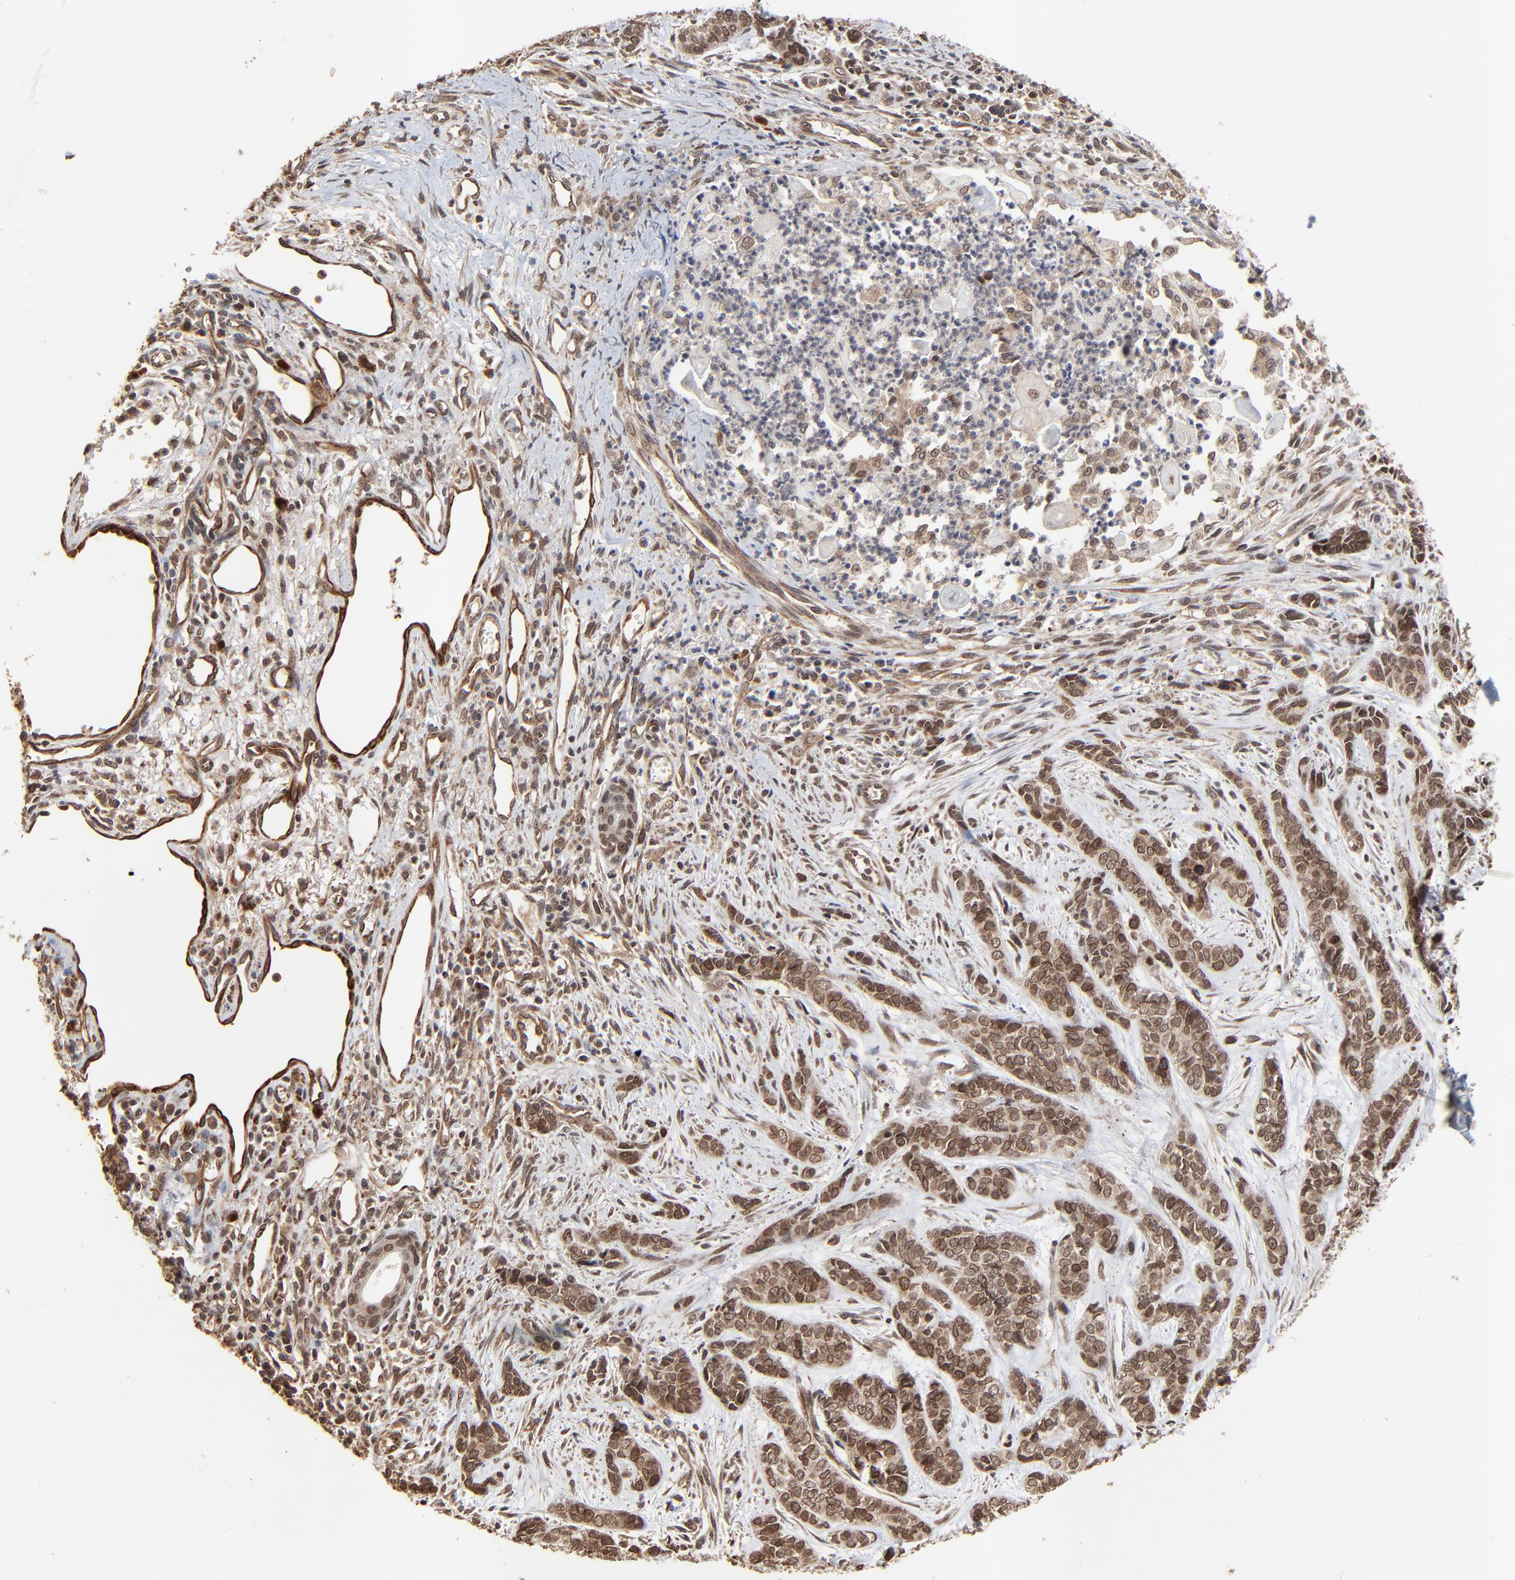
{"staining": {"intensity": "moderate", "quantity": ">75%", "location": "cytoplasmic/membranous,nuclear"}, "tissue": "skin cancer", "cell_type": "Tumor cells", "image_type": "cancer", "snomed": [{"axis": "morphology", "description": "Basal cell carcinoma"}, {"axis": "topography", "description": "Skin"}], "caption": "Skin cancer (basal cell carcinoma) stained for a protein demonstrates moderate cytoplasmic/membranous and nuclear positivity in tumor cells. (brown staining indicates protein expression, while blue staining denotes nuclei).", "gene": "FAM227A", "patient": {"sex": "female", "age": 64}}